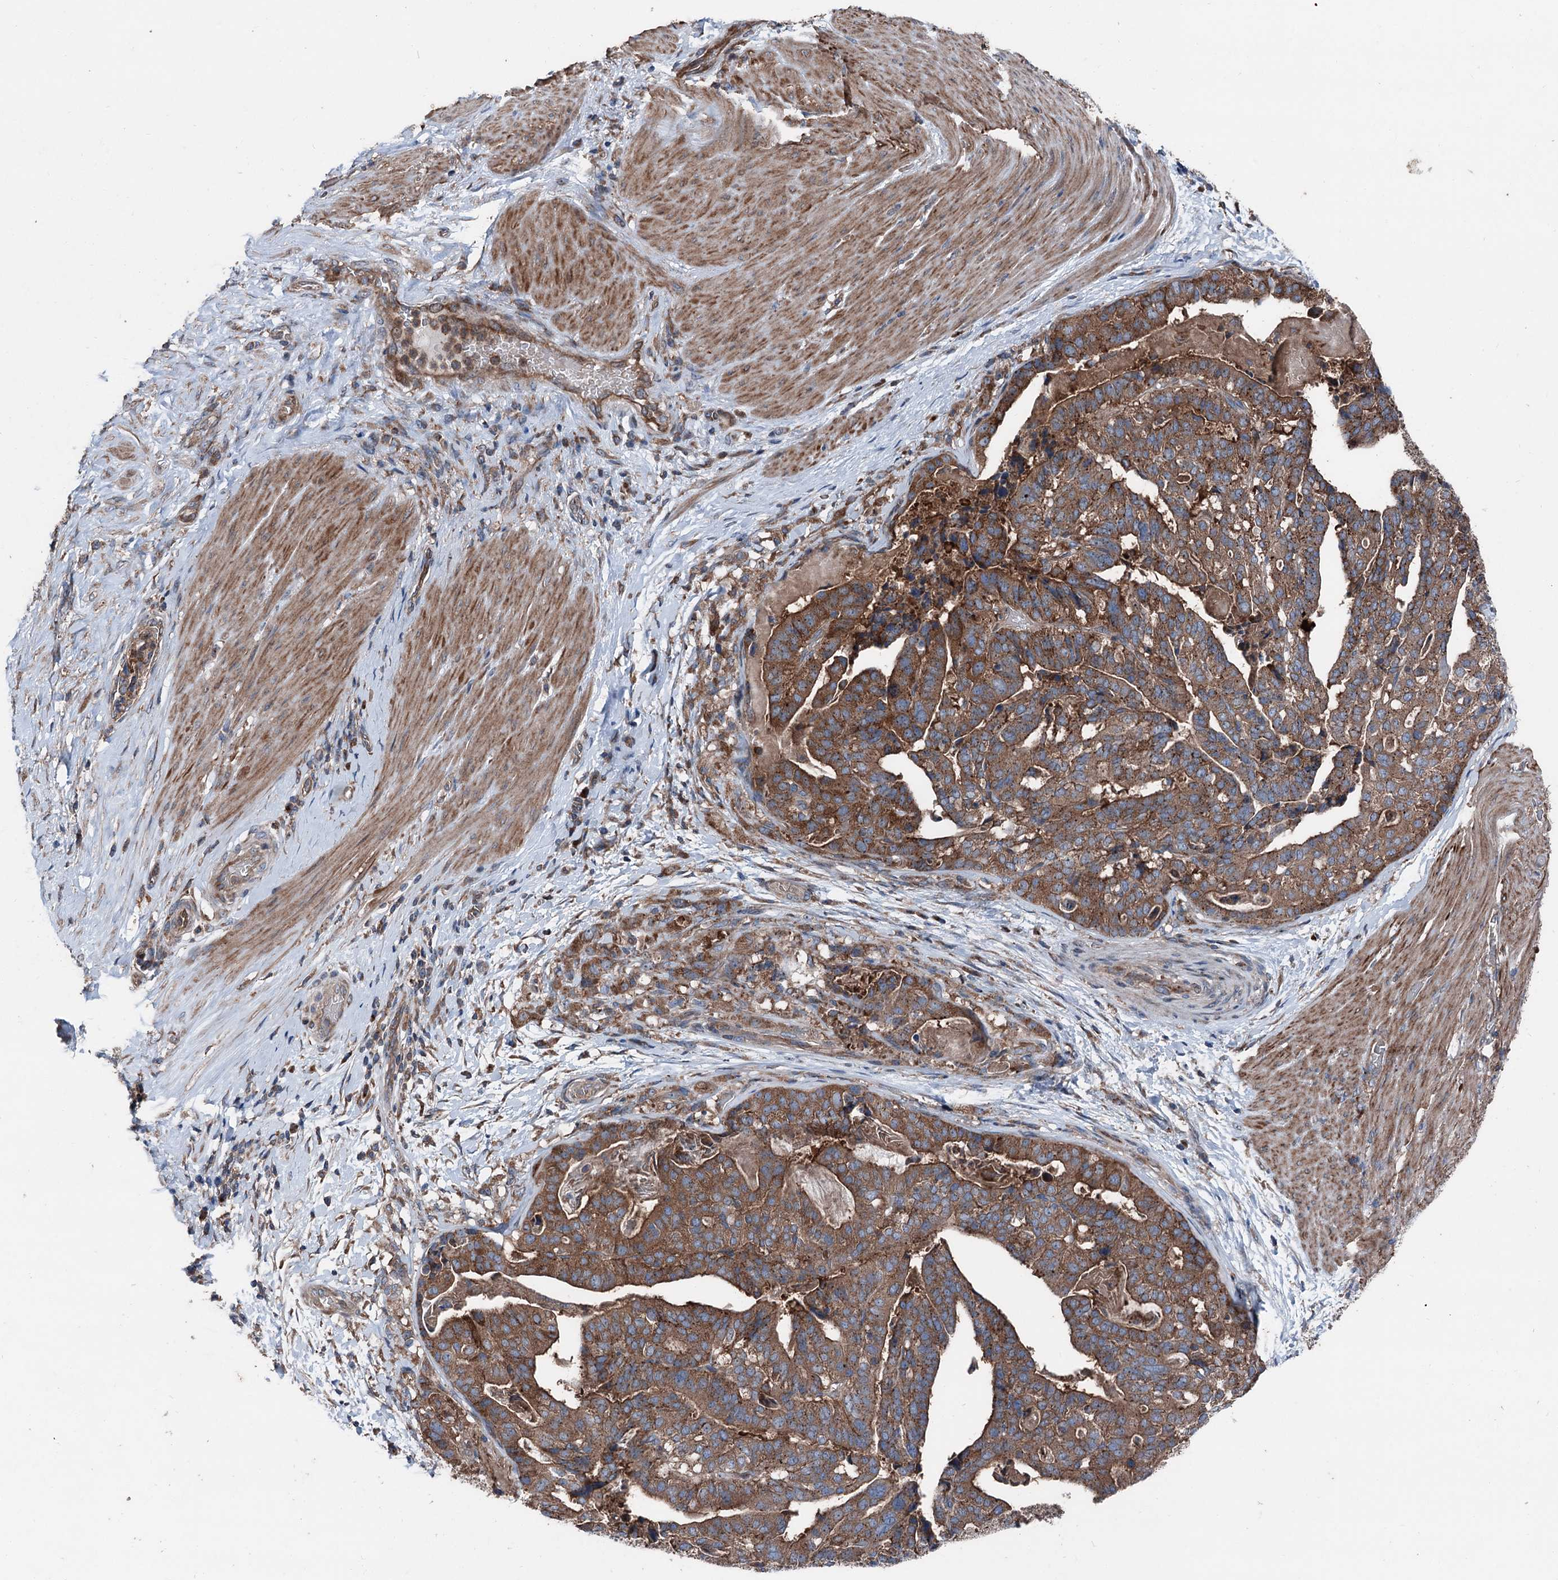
{"staining": {"intensity": "moderate", "quantity": ">75%", "location": "cytoplasmic/membranous"}, "tissue": "stomach cancer", "cell_type": "Tumor cells", "image_type": "cancer", "snomed": [{"axis": "morphology", "description": "Adenocarcinoma, NOS"}, {"axis": "topography", "description": "Stomach"}], "caption": "Immunohistochemistry (IHC) micrograph of stomach cancer stained for a protein (brown), which exhibits medium levels of moderate cytoplasmic/membranous positivity in approximately >75% of tumor cells.", "gene": "RUFY1", "patient": {"sex": "male", "age": 48}}